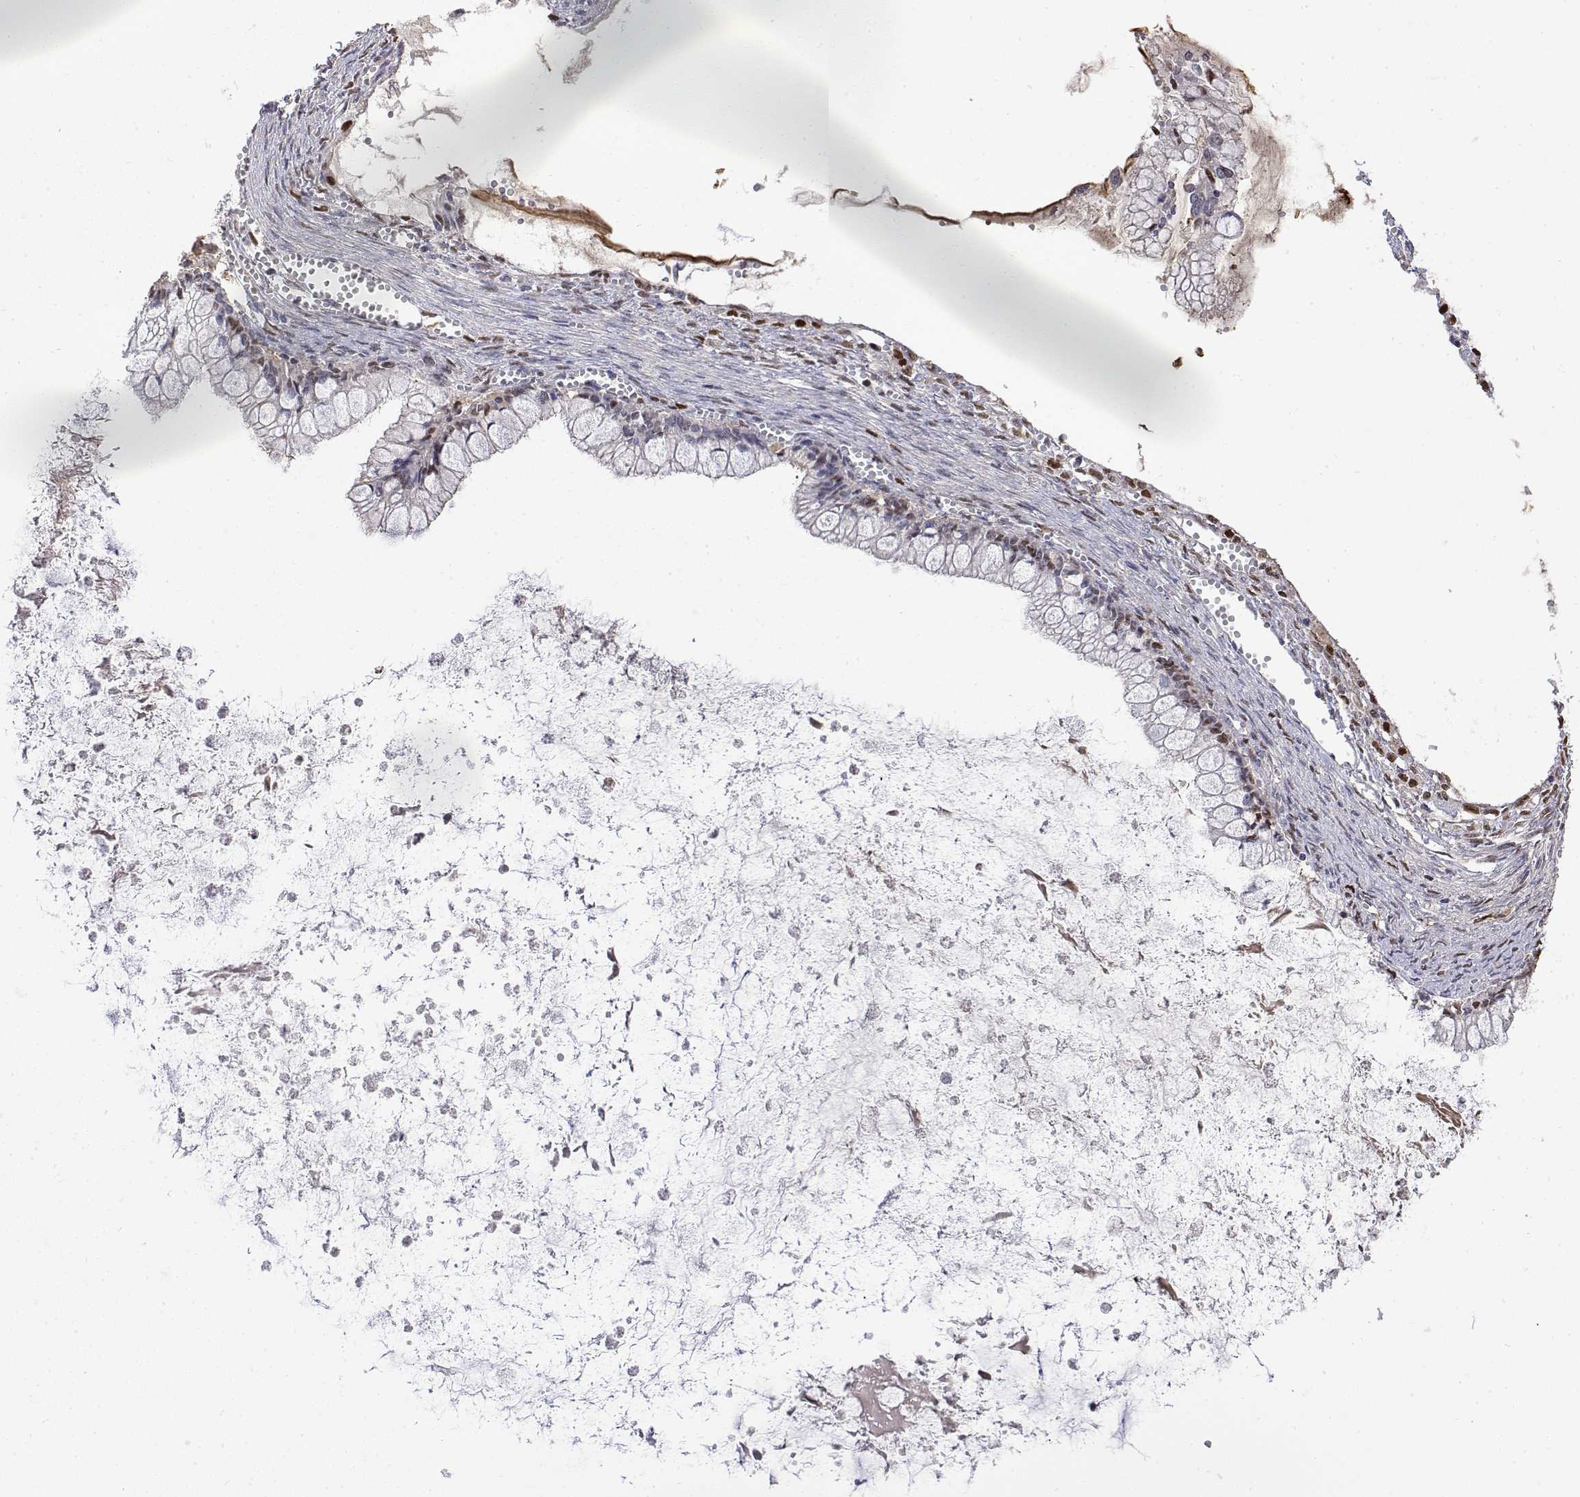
{"staining": {"intensity": "negative", "quantity": "none", "location": "none"}, "tissue": "ovarian cancer", "cell_type": "Tumor cells", "image_type": "cancer", "snomed": [{"axis": "morphology", "description": "Cystadenocarcinoma, mucinous, NOS"}, {"axis": "topography", "description": "Ovary"}], "caption": "A high-resolution micrograph shows IHC staining of ovarian mucinous cystadenocarcinoma, which exhibits no significant positivity in tumor cells. The staining was performed using DAB (3,3'-diaminobenzidine) to visualize the protein expression in brown, while the nuclei were stained in blue with hematoxylin (Magnification: 20x).", "gene": "TPI1", "patient": {"sex": "female", "age": 67}}